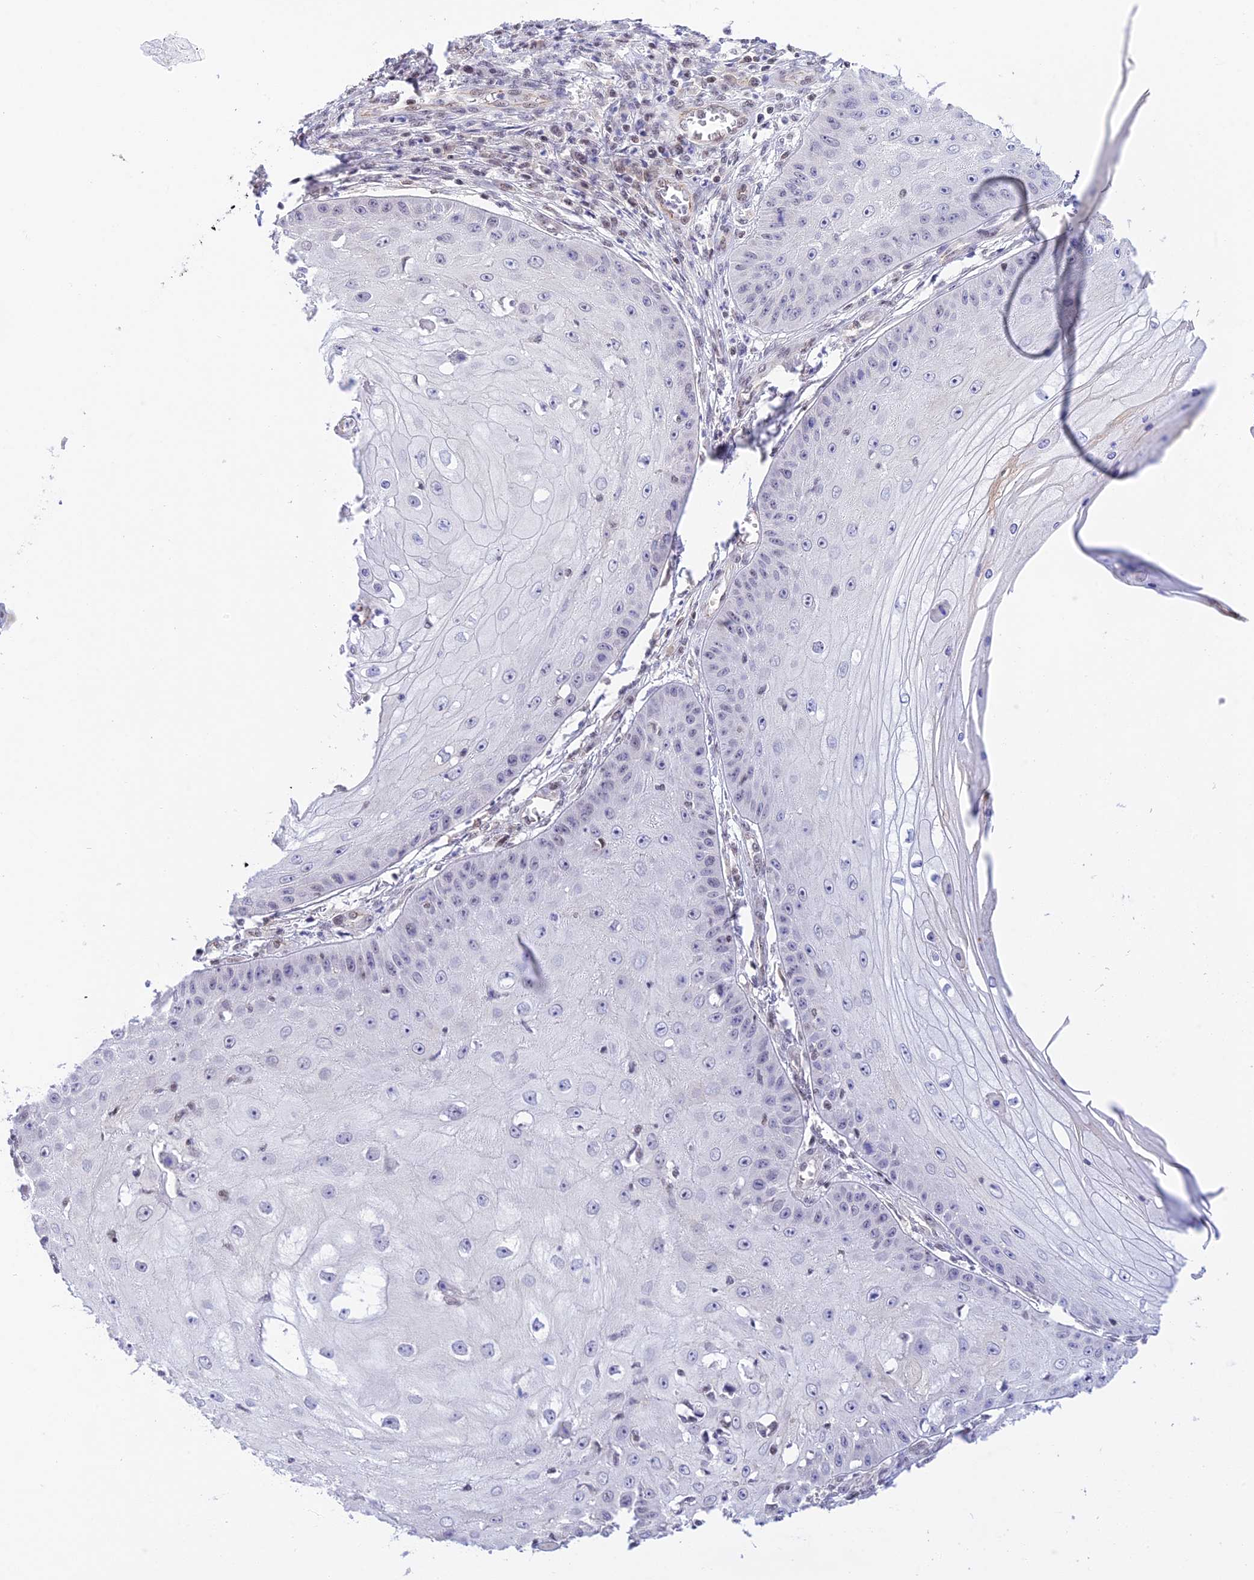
{"staining": {"intensity": "negative", "quantity": "none", "location": "none"}, "tissue": "skin cancer", "cell_type": "Tumor cells", "image_type": "cancer", "snomed": [{"axis": "morphology", "description": "Squamous cell carcinoma, NOS"}, {"axis": "topography", "description": "Skin"}], "caption": "This is an immunohistochemistry photomicrograph of human skin cancer. There is no staining in tumor cells.", "gene": "THAP11", "patient": {"sex": "male", "age": 70}}